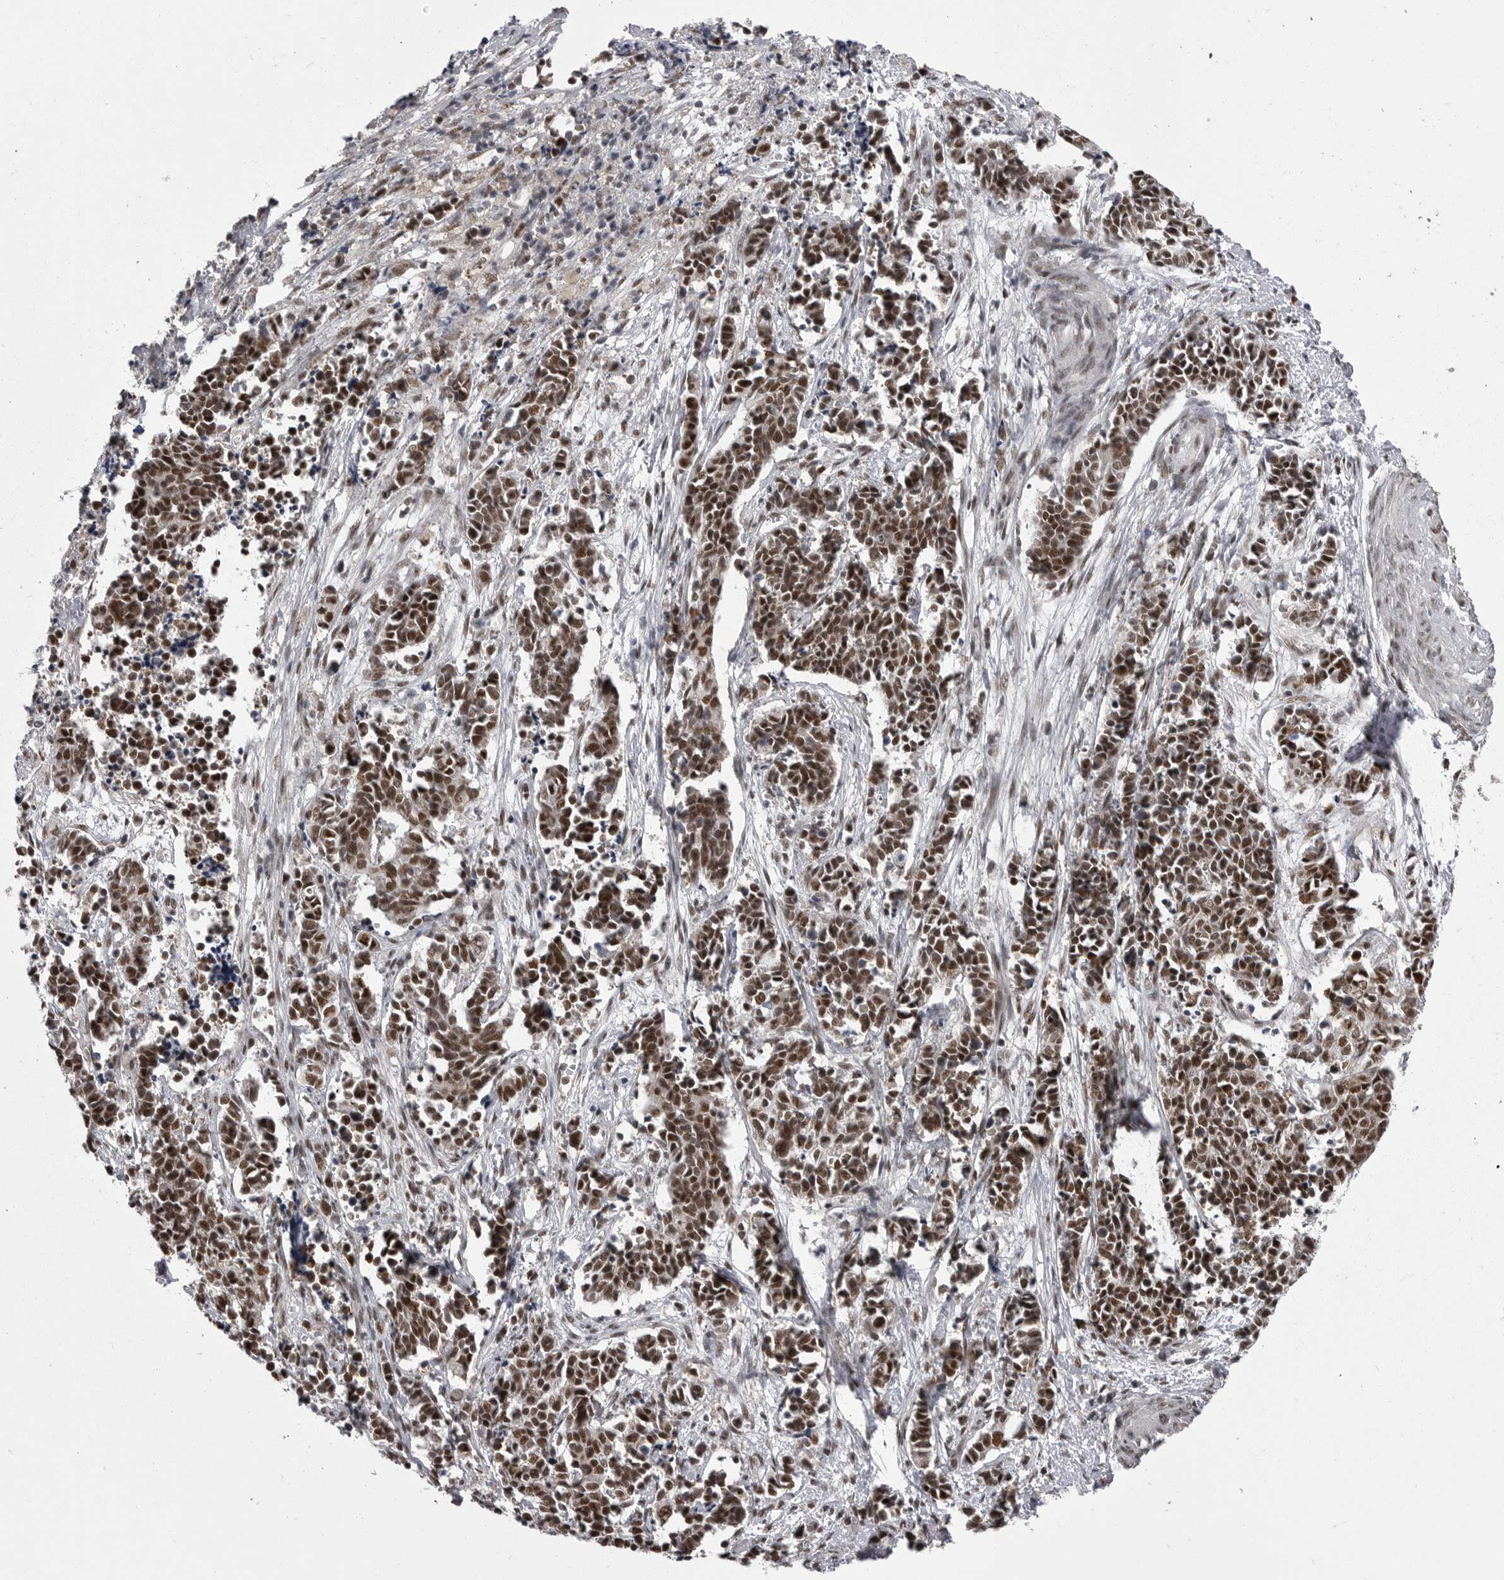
{"staining": {"intensity": "strong", "quantity": ">75%", "location": "nuclear"}, "tissue": "cervical cancer", "cell_type": "Tumor cells", "image_type": "cancer", "snomed": [{"axis": "morphology", "description": "Normal tissue, NOS"}, {"axis": "morphology", "description": "Squamous cell carcinoma, NOS"}, {"axis": "topography", "description": "Cervix"}], "caption": "Strong nuclear expression is seen in approximately >75% of tumor cells in cervical squamous cell carcinoma. (brown staining indicates protein expression, while blue staining denotes nuclei).", "gene": "MEPCE", "patient": {"sex": "female", "age": 35}}